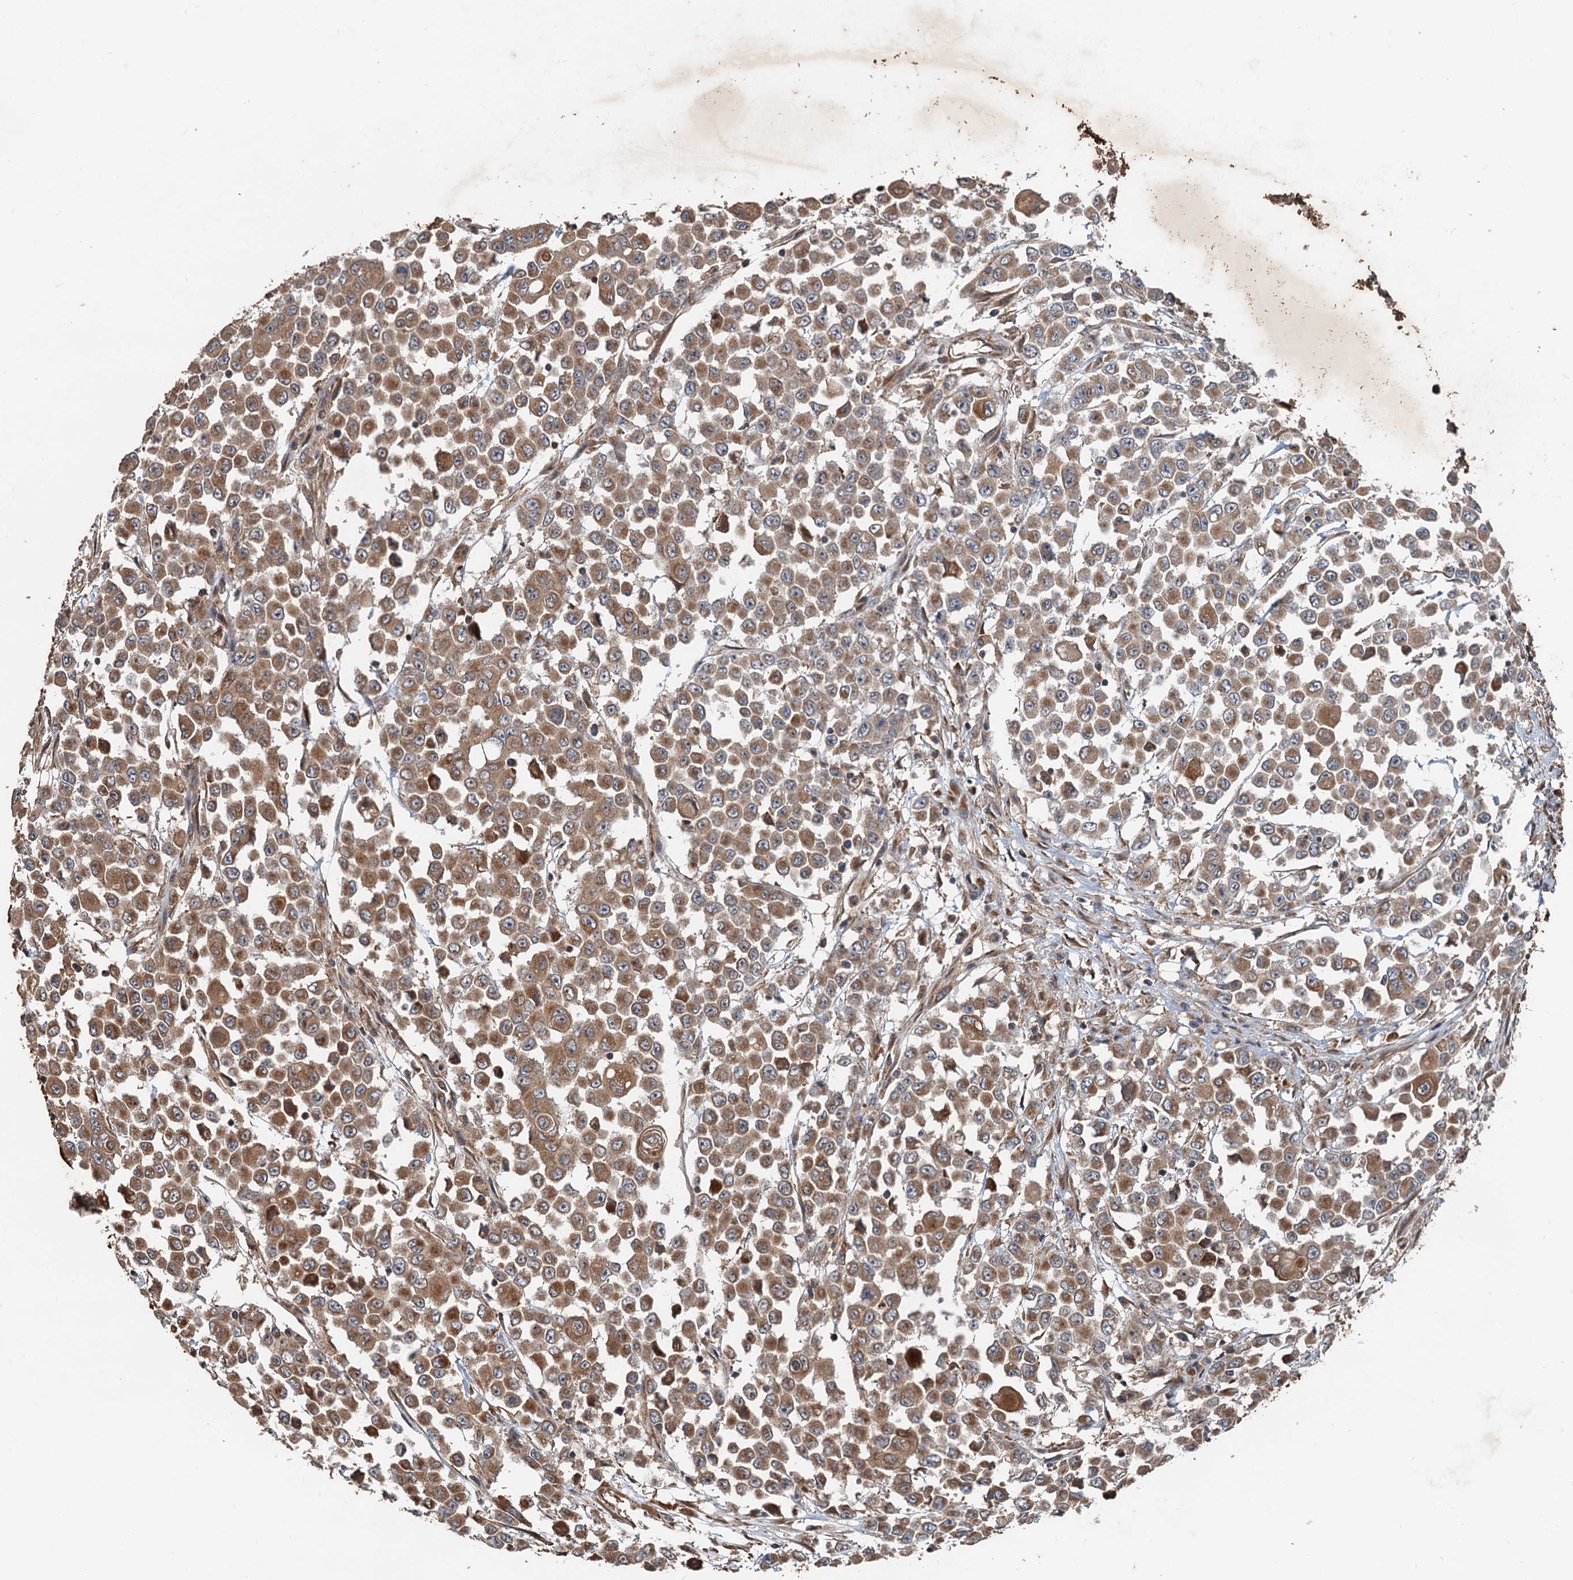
{"staining": {"intensity": "moderate", "quantity": ">75%", "location": "cytoplasmic/membranous"}, "tissue": "colorectal cancer", "cell_type": "Tumor cells", "image_type": "cancer", "snomed": [{"axis": "morphology", "description": "Adenocarcinoma, NOS"}, {"axis": "topography", "description": "Colon"}], "caption": "Colorectal cancer stained with DAB immunohistochemistry exhibits medium levels of moderate cytoplasmic/membranous expression in approximately >75% of tumor cells.", "gene": "ANKRD26", "patient": {"sex": "male", "age": 51}}